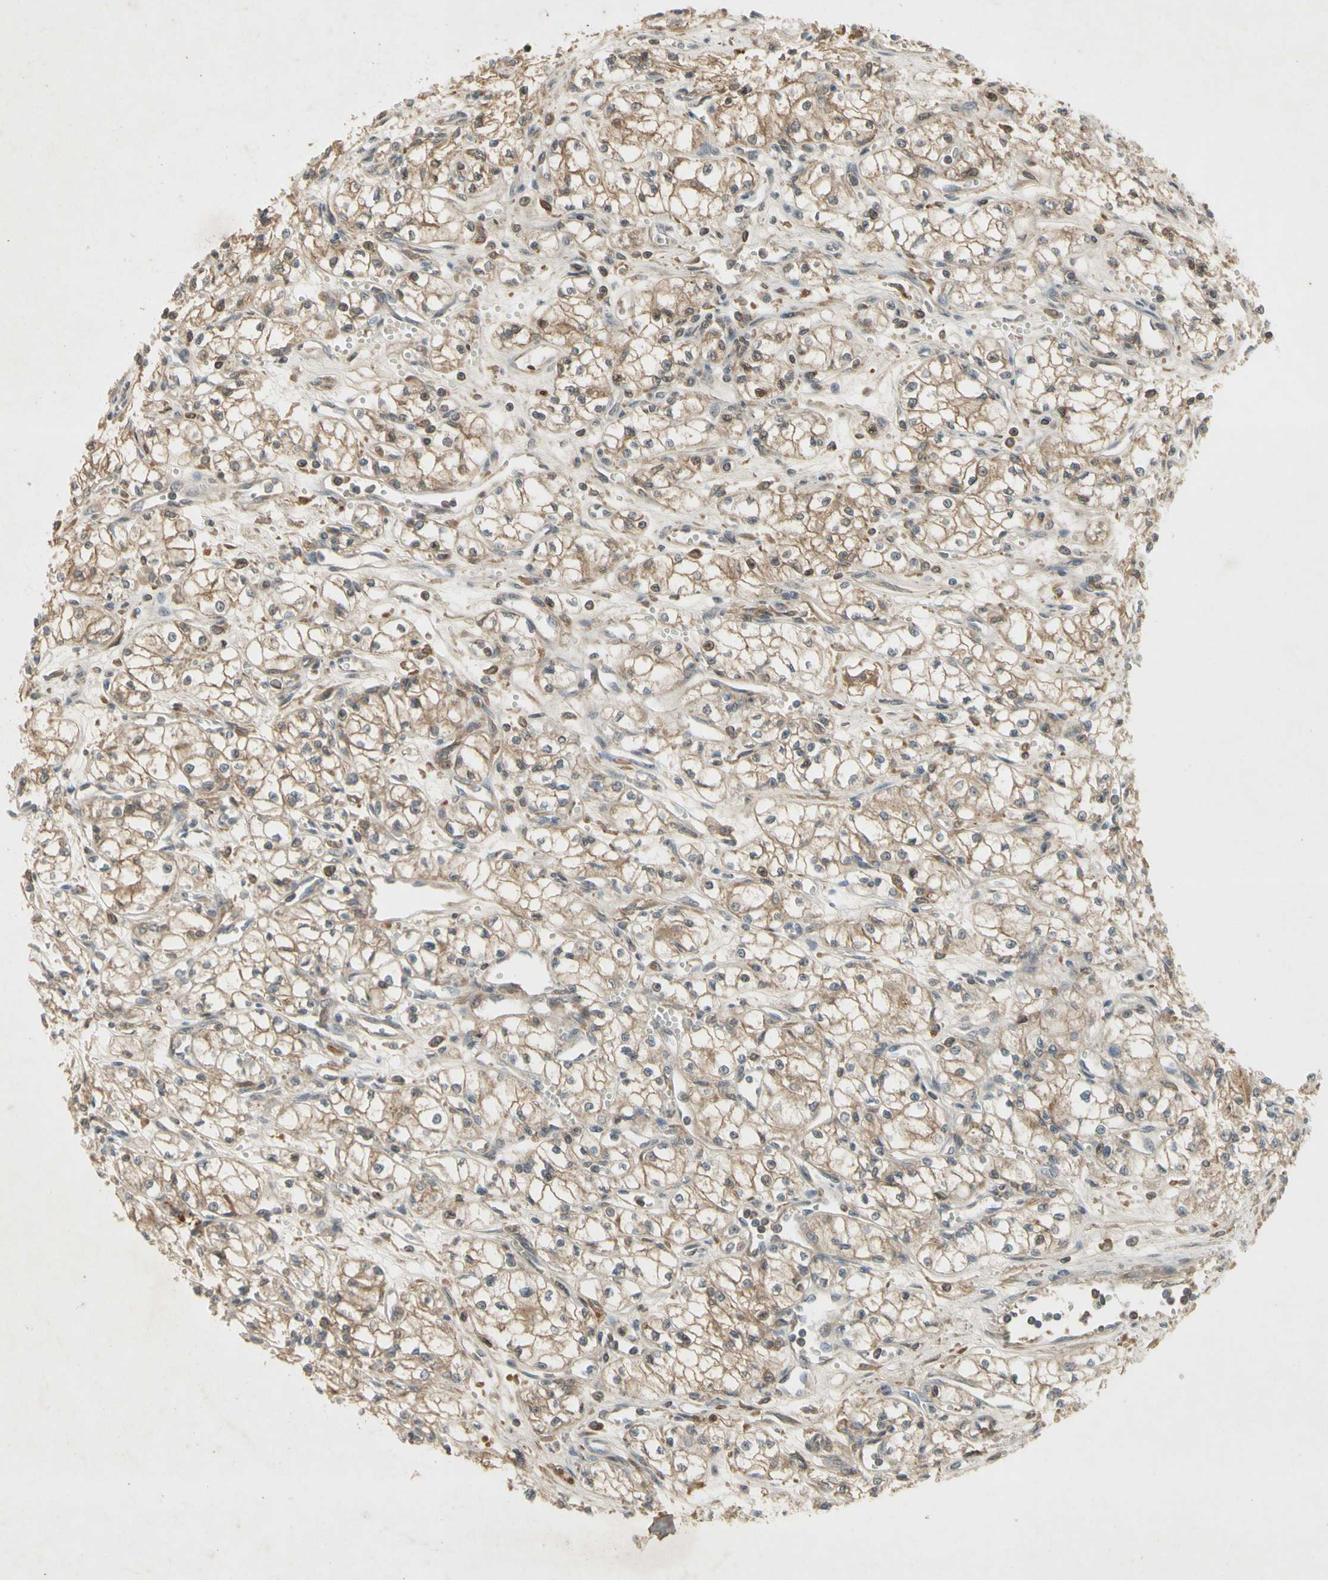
{"staining": {"intensity": "weak", "quantity": "<25%", "location": "cytoplasmic/membranous"}, "tissue": "renal cancer", "cell_type": "Tumor cells", "image_type": "cancer", "snomed": [{"axis": "morphology", "description": "Normal tissue, NOS"}, {"axis": "morphology", "description": "Adenocarcinoma, NOS"}, {"axis": "topography", "description": "Kidney"}], "caption": "Tumor cells show no significant staining in renal cancer (adenocarcinoma).", "gene": "NRG4", "patient": {"sex": "male", "age": 59}}